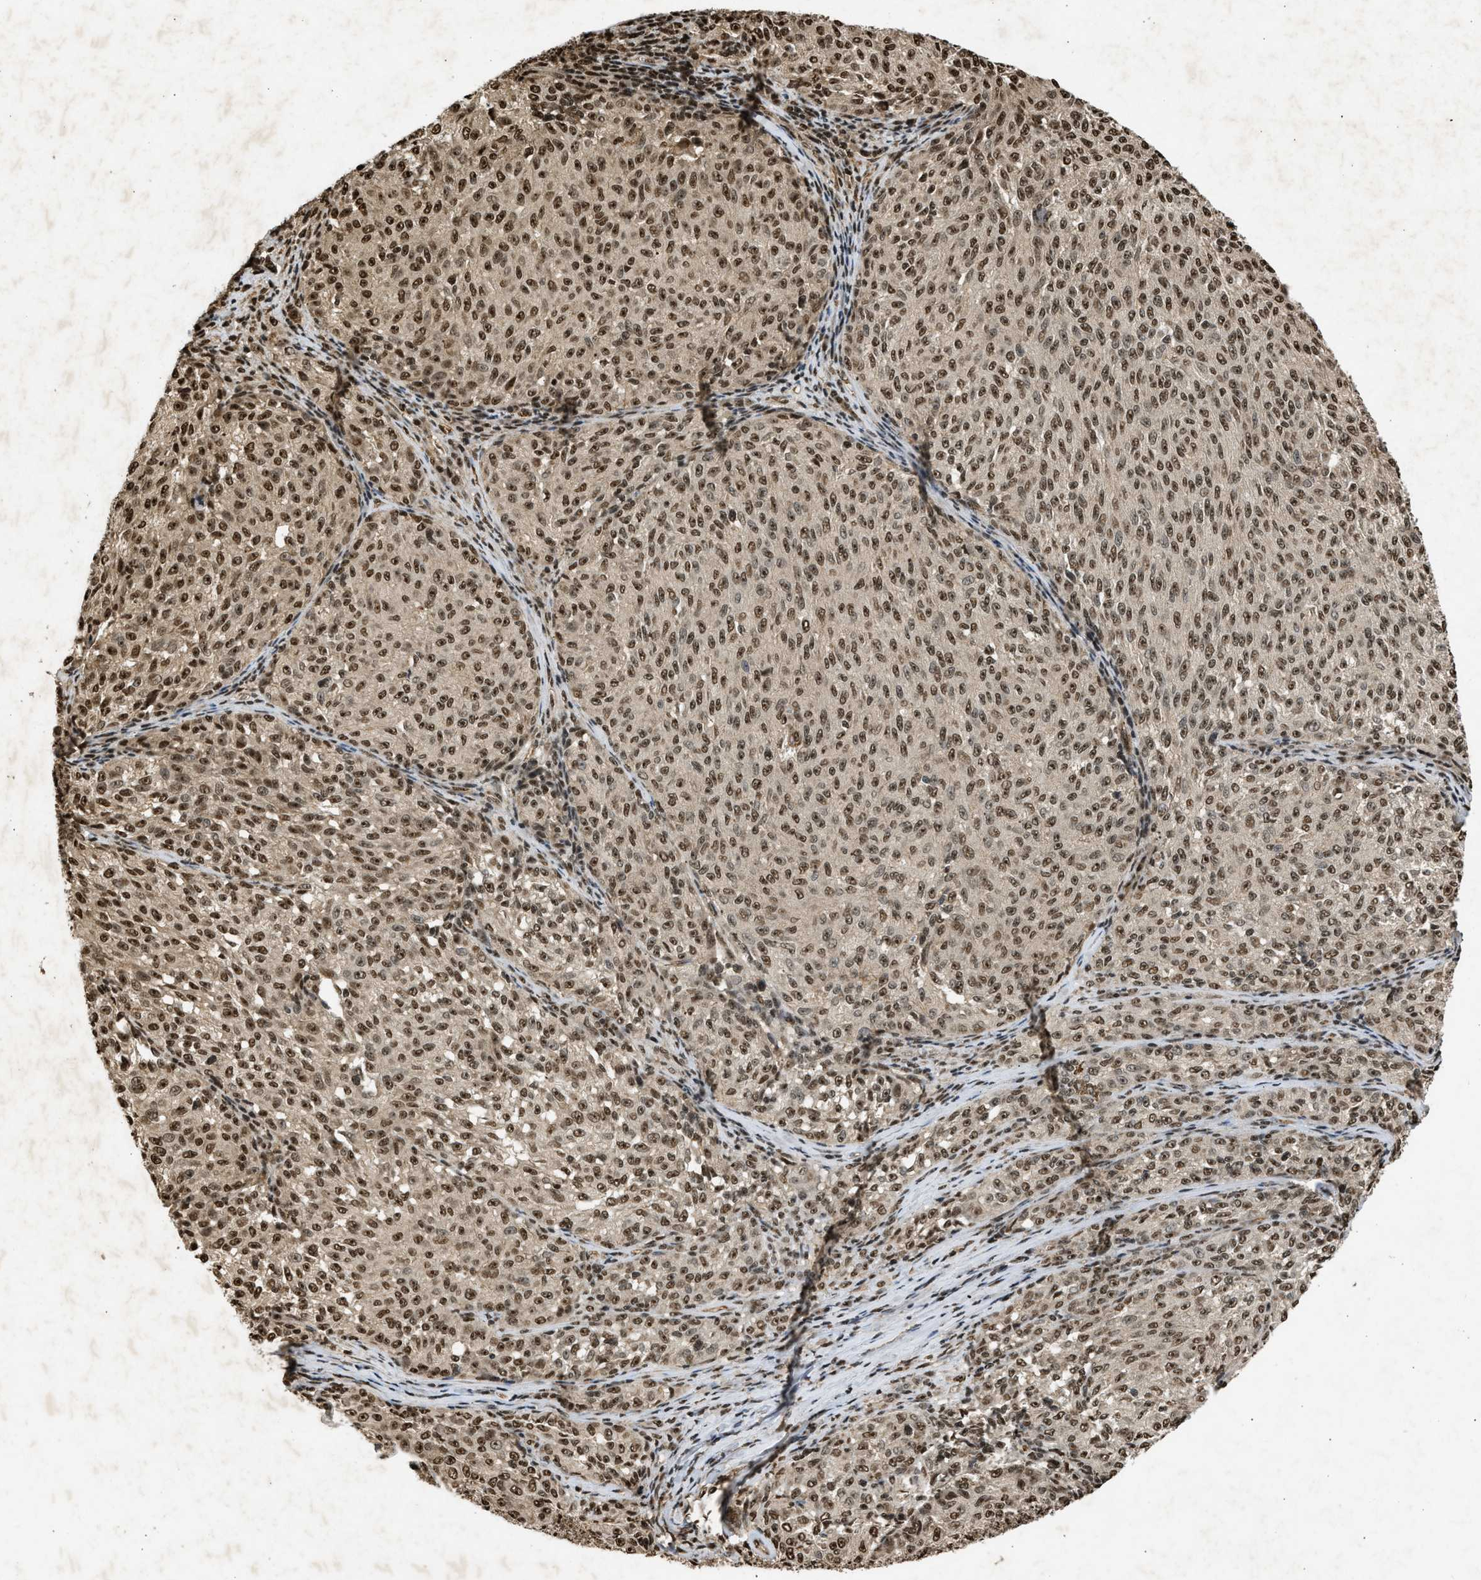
{"staining": {"intensity": "strong", "quantity": ">75%", "location": "cytoplasmic/membranous,nuclear"}, "tissue": "melanoma", "cell_type": "Tumor cells", "image_type": "cancer", "snomed": [{"axis": "morphology", "description": "Malignant melanoma, NOS"}, {"axis": "topography", "description": "Skin"}], "caption": "A brown stain shows strong cytoplasmic/membranous and nuclear positivity of a protein in human malignant melanoma tumor cells.", "gene": "TFDP2", "patient": {"sex": "female", "age": 72}}